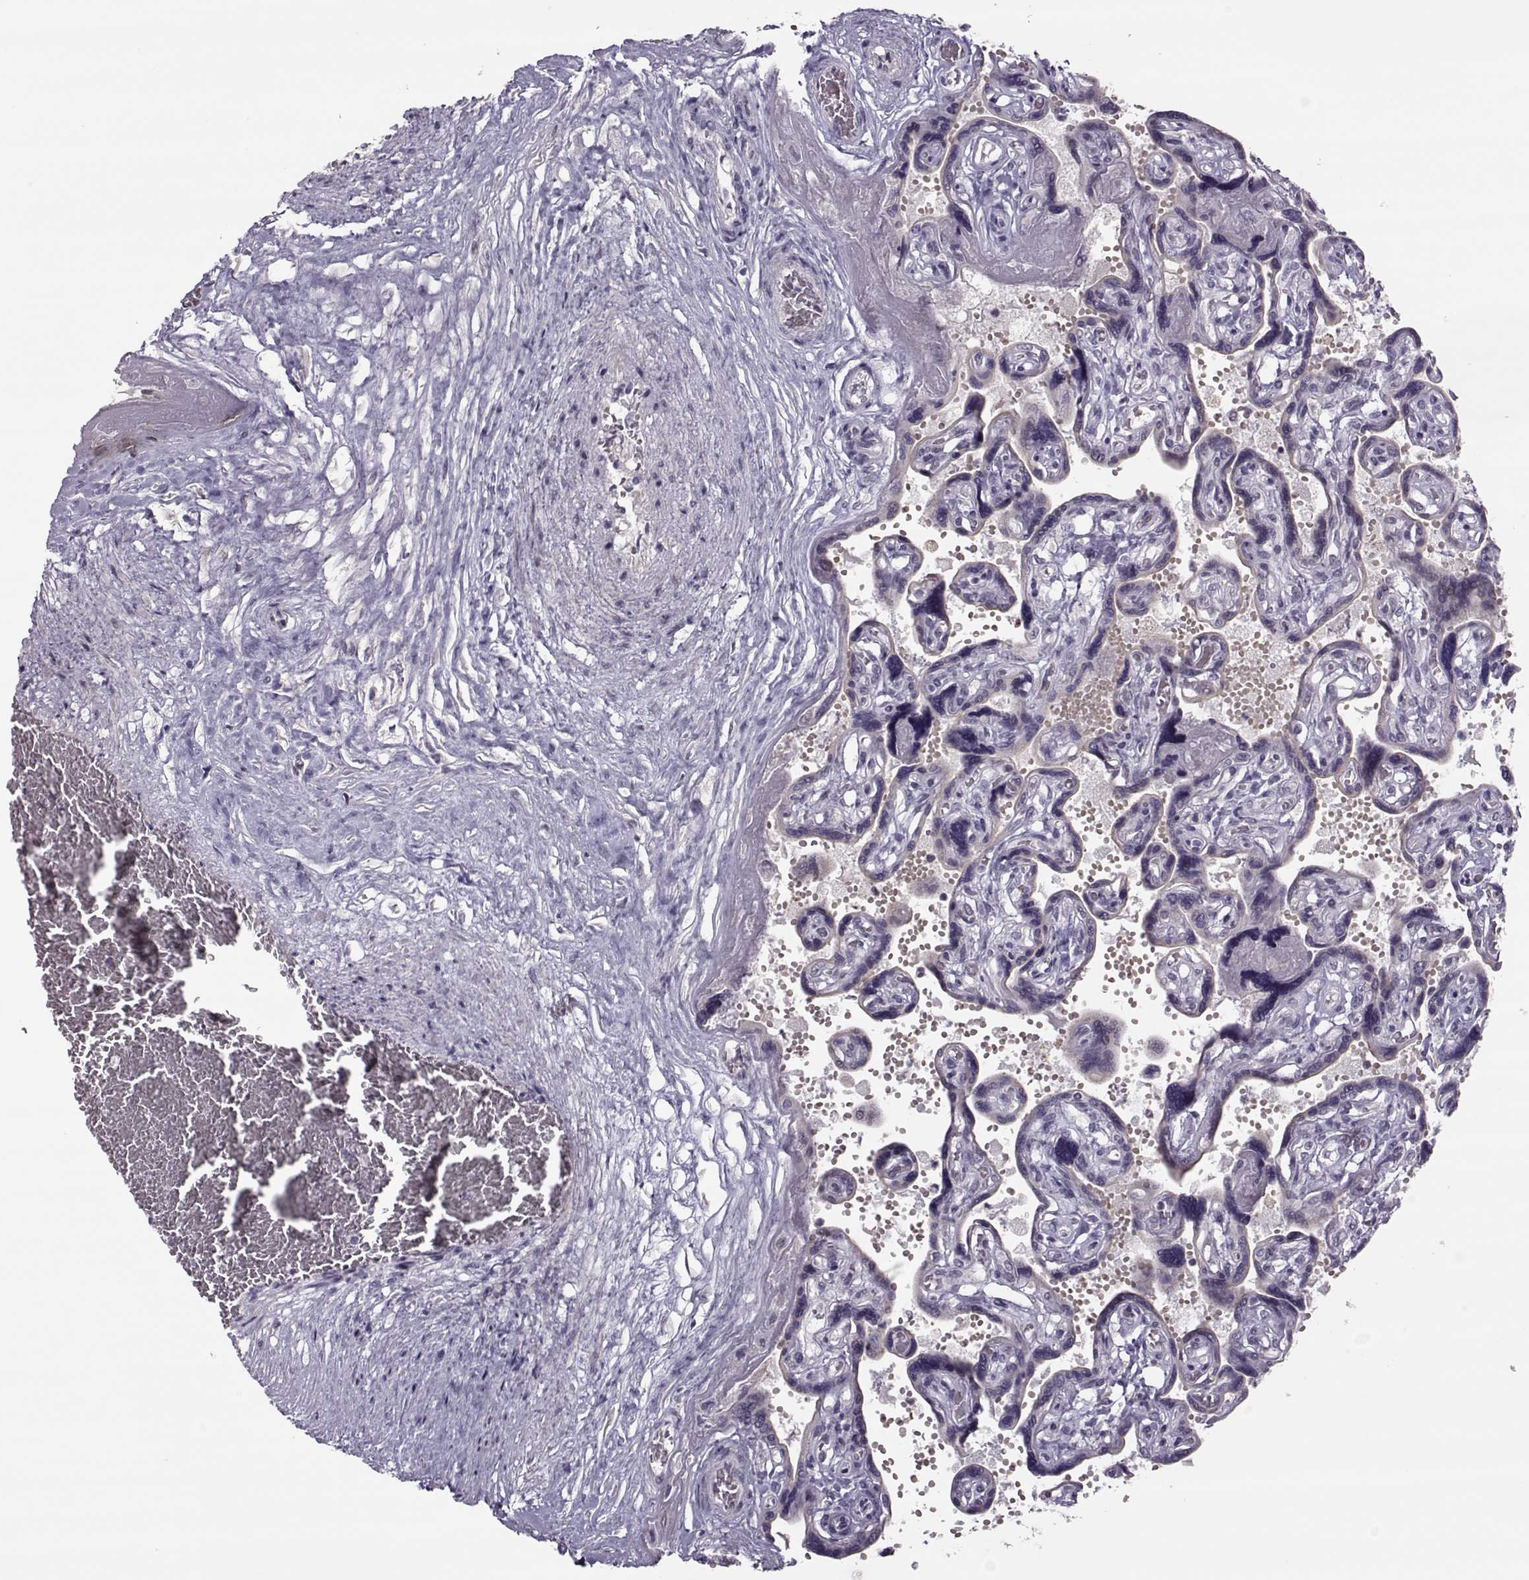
{"staining": {"intensity": "weak", "quantity": "<25%", "location": "cytoplasmic/membranous"}, "tissue": "placenta", "cell_type": "Decidual cells", "image_type": "normal", "snomed": [{"axis": "morphology", "description": "Normal tissue, NOS"}, {"axis": "topography", "description": "Placenta"}], "caption": "The histopathology image reveals no significant expression in decidual cells of placenta.", "gene": "LIN28A", "patient": {"sex": "female", "age": 32}}